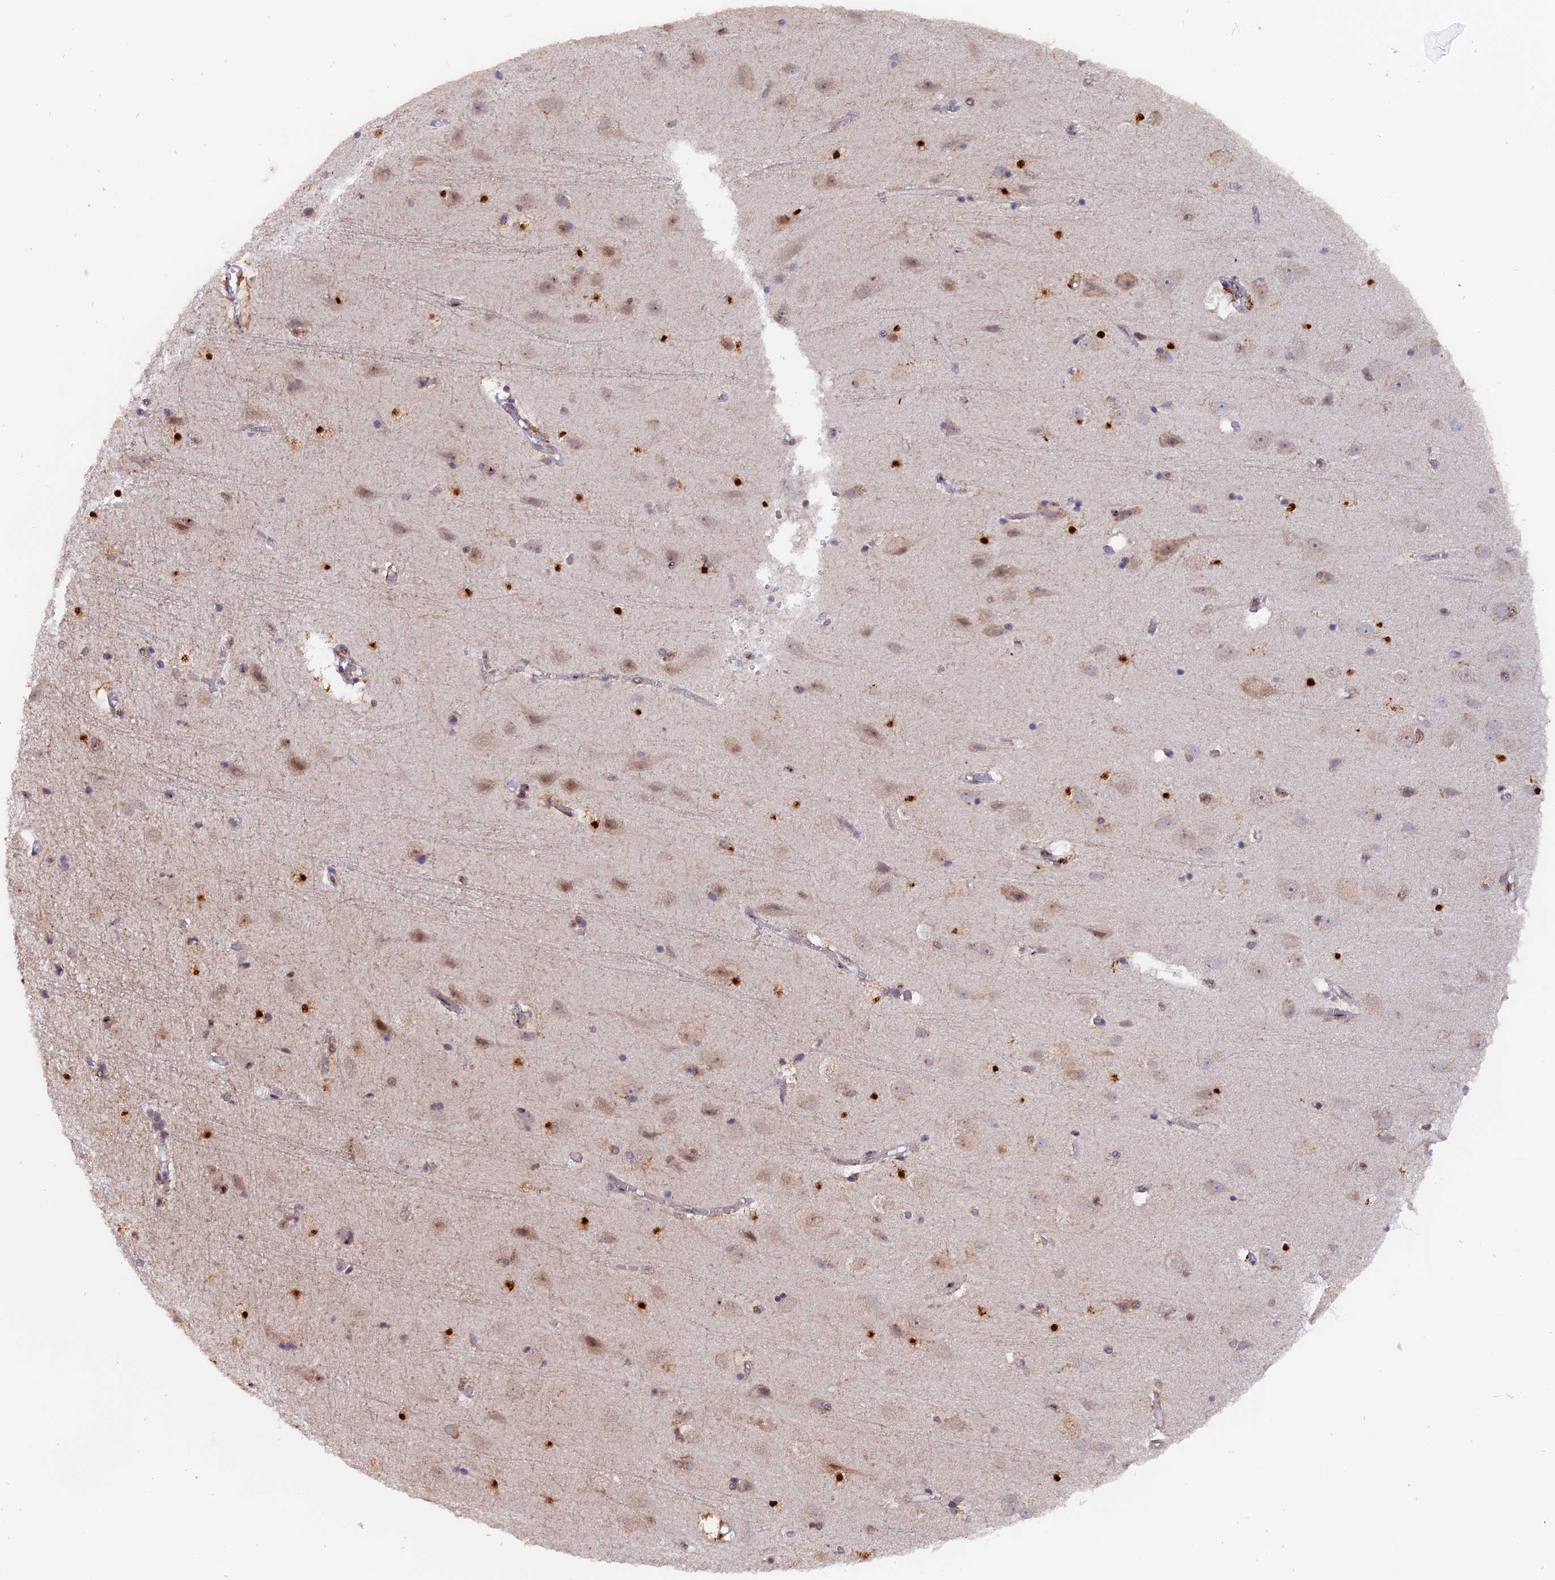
{"staining": {"intensity": "negative", "quantity": "none", "location": "none"}, "tissue": "cerebral cortex", "cell_type": "Endothelial cells", "image_type": "normal", "snomed": [{"axis": "morphology", "description": "Normal tissue, NOS"}, {"axis": "topography", "description": "Cerebral cortex"}], "caption": "High power microscopy micrograph of an IHC micrograph of benign cerebral cortex, revealing no significant expression in endothelial cells.", "gene": "FAM118B", "patient": {"sex": "male", "age": 54}}